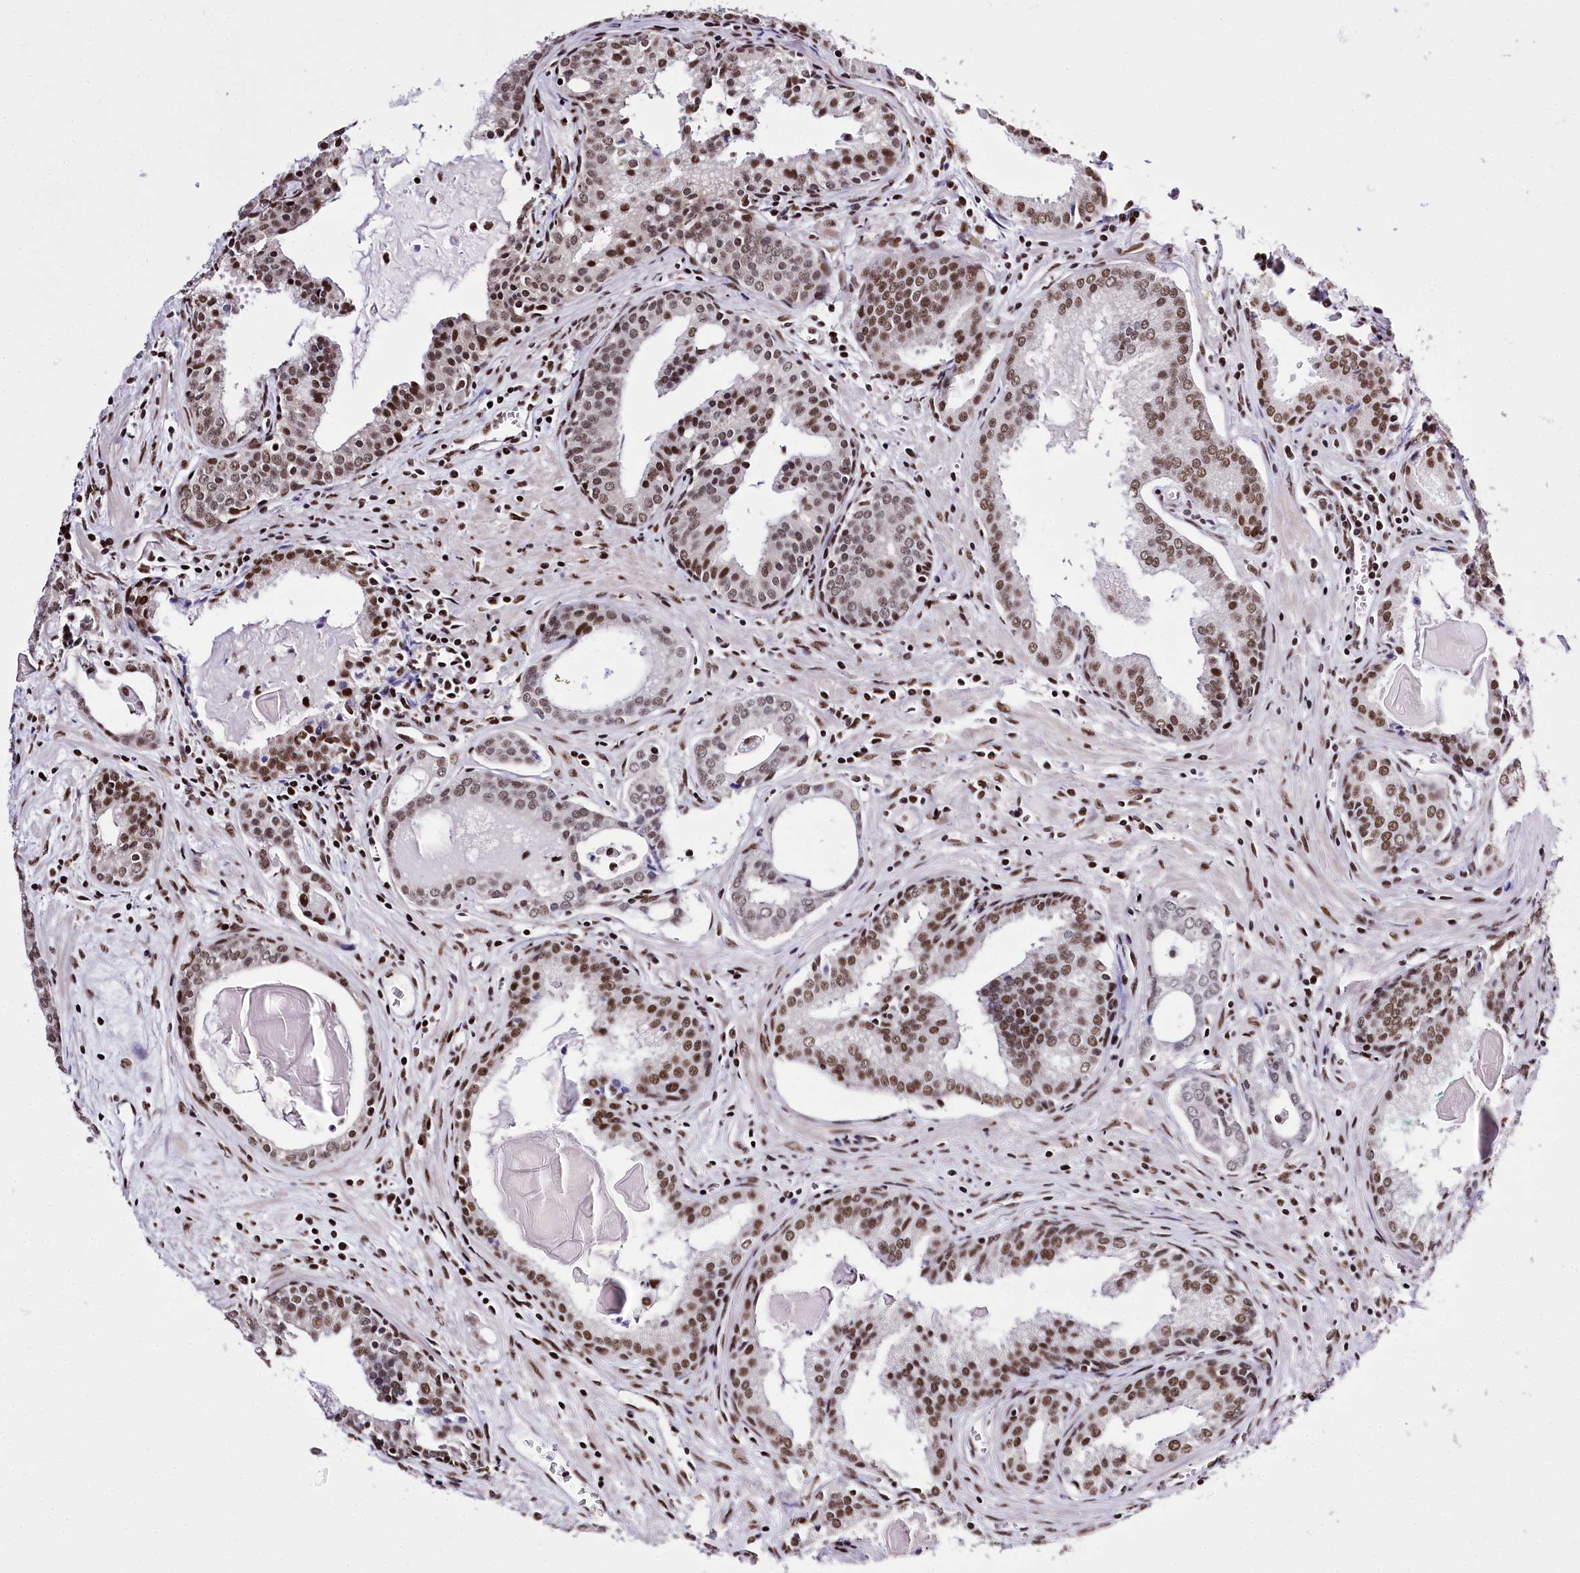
{"staining": {"intensity": "moderate", "quantity": ">75%", "location": "nuclear"}, "tissue": "prostate cancer", "cell_type": "Tumor cells", "image_type": "cancer", "snomed": [{"axis": "morphology", "description": "Adenocarcinoma, High grade"}, {"axis": "topography", "description": "Prostate"}], "caption": "Prostate cancer was stained to show a protein in brown. There is medium levels of moderate nuclear staining in approximately >75% of tumor cells. (Stains: DAB in brown, nuclei in blue, Microscopy: brightfield microscopy at high magnification).", "gene": "POU4F3", "patient": {"sex": "male", "age": 68}}